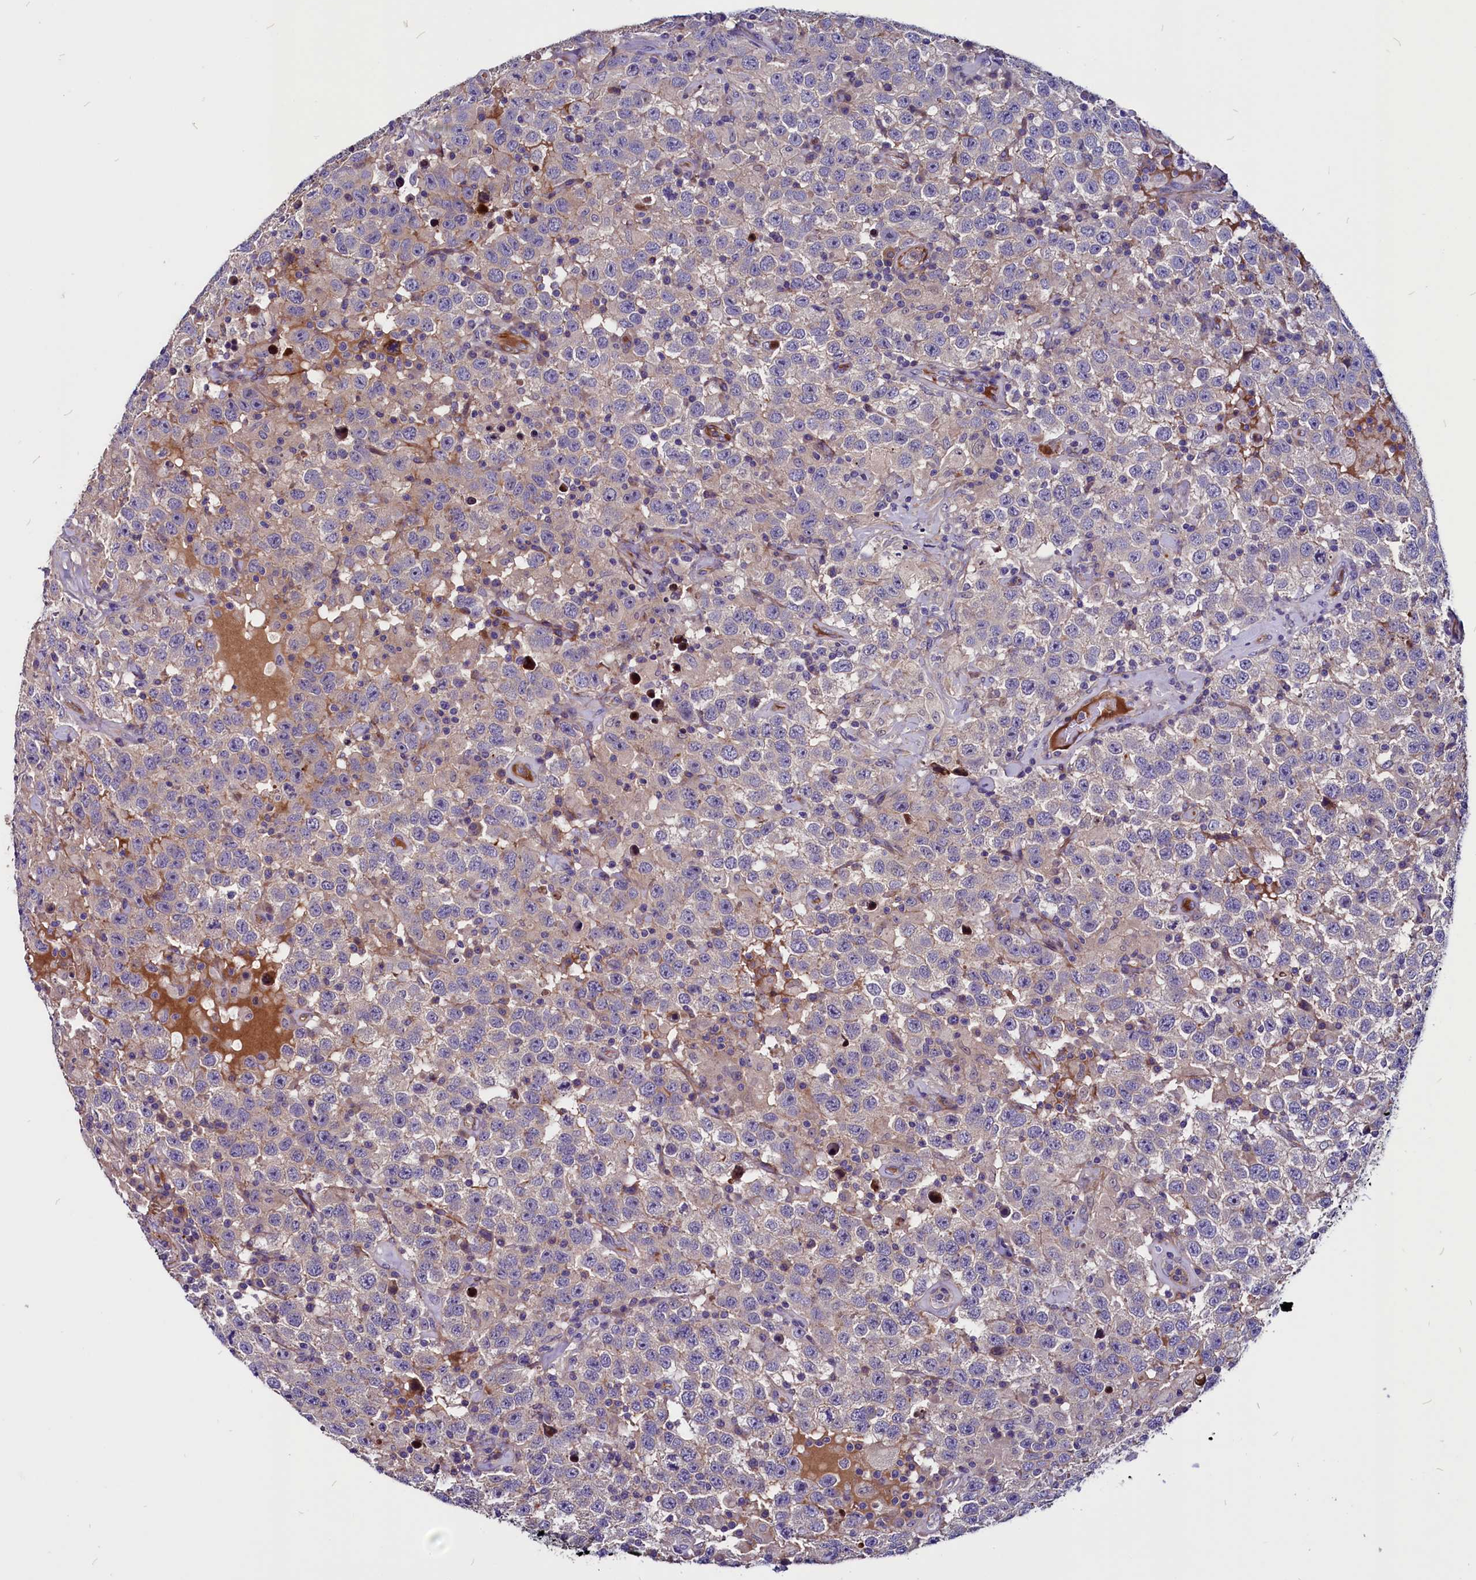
{"staining": {"intensity": "weak", "quantity": "25%-75%", "location": "cytoplasmic/membranous"}, "tissue": "testis cancer", "cell_type": "Tumor cells", "image_type": "cancer", "snomed": [{"axis": "morphology", "description": "Seminoma, NOS"}, {"axis": "topography", "description": "Testis"}], "caption": "Approximately 25%-75% of tumor cells in human testis cancer demonstrate weak cytoplasmic/membranous protein positivity as visualized by brown immunohistochemical staining.", "gene": "ZNF749", "patient": {"sex": "male", "age": 41}}